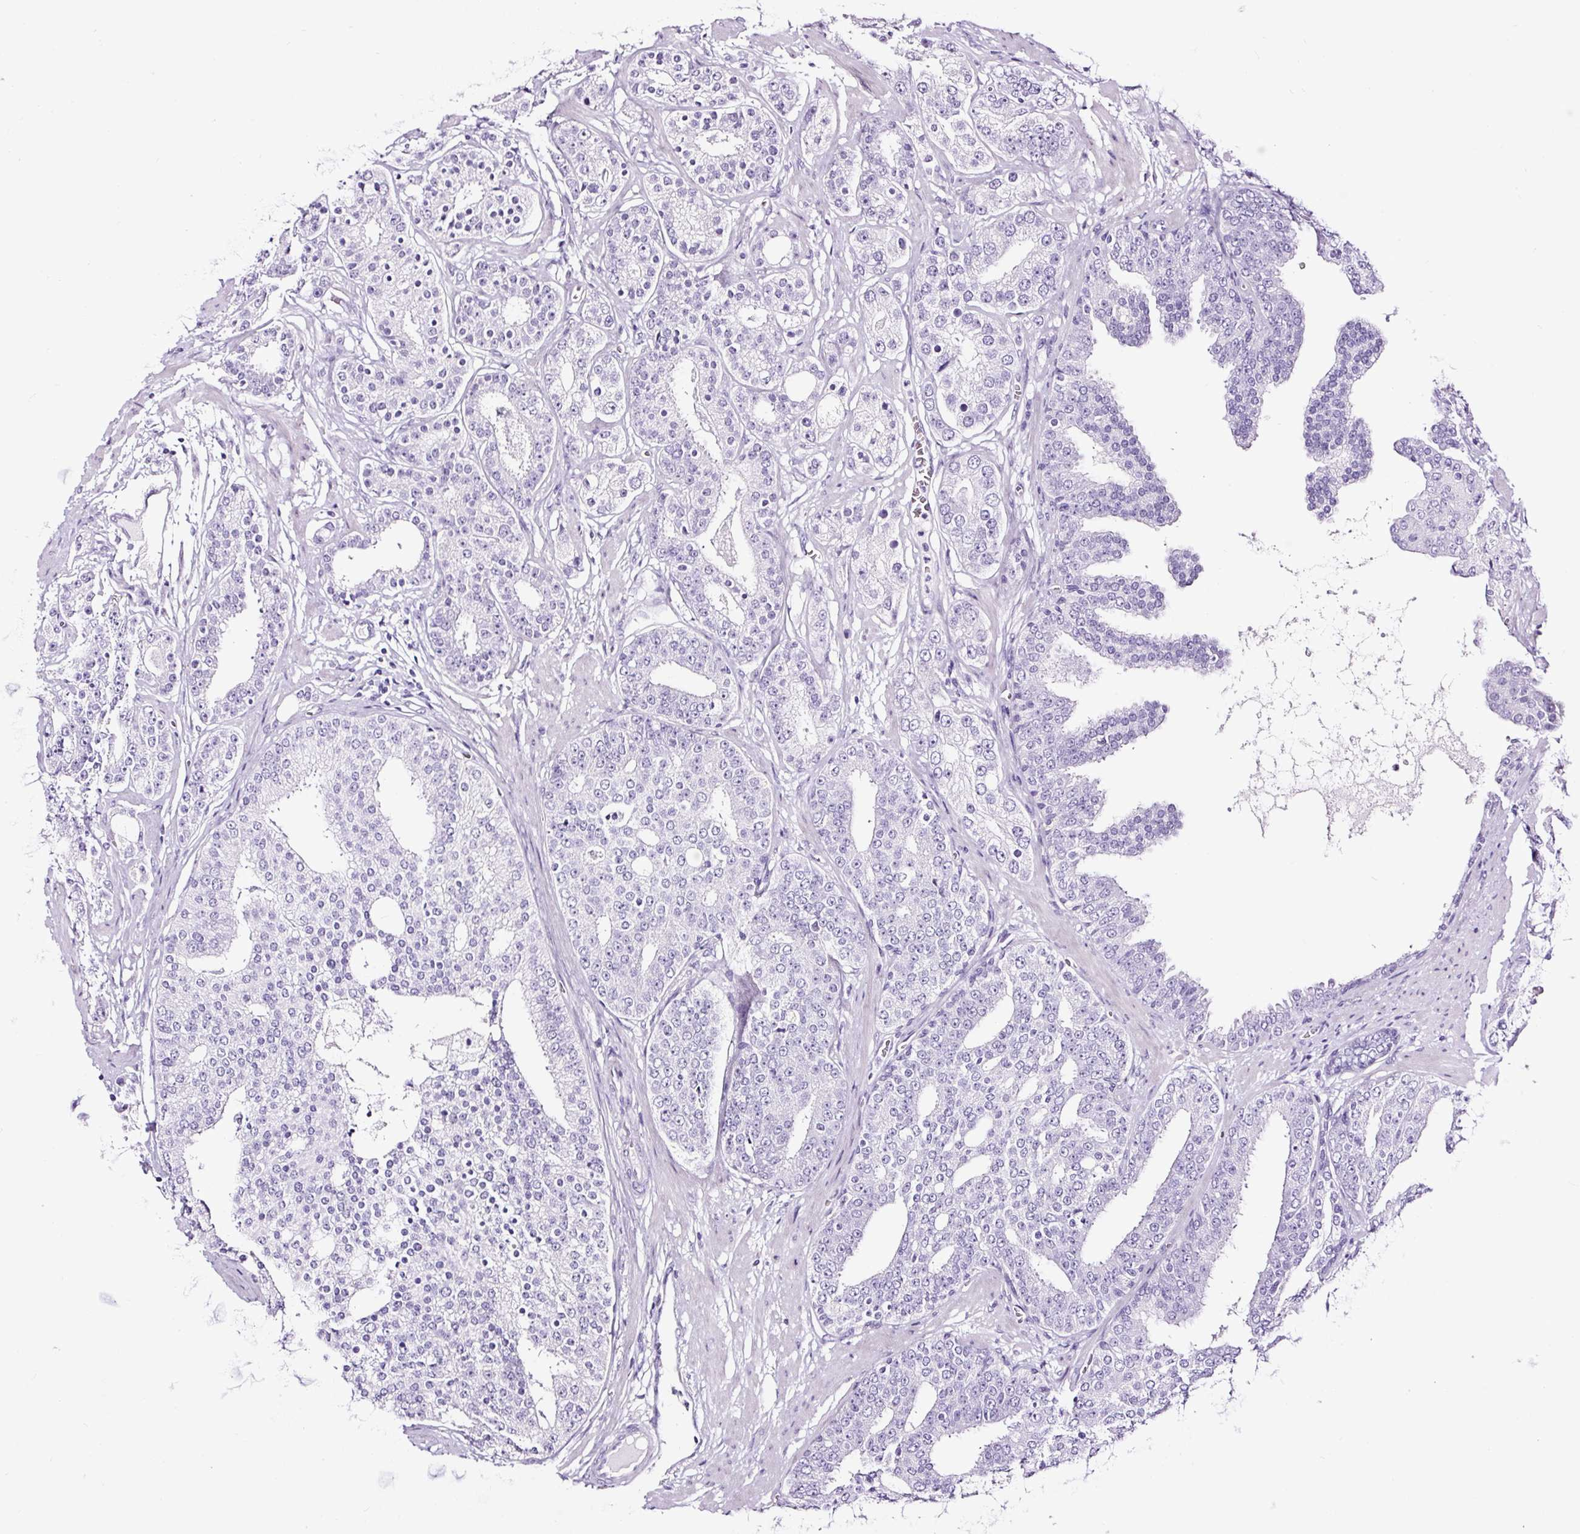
{"staining": {"intensity": "negative", "quantity": "none", "location": "none"}, "tissue": "prostate cancer", "cell_type": "Tumor cells", "image_type": "cancer", "snomed": [{"axis": "morphology", "description": "Adenocarcinoma, High grade"}, {"axis": "topography", "description": "Prostate"}], "caption": "Photomicrograph shows no significant protein staining in tumor cells of prostate cancer (adenocarcinoma (high-grade)). The staining was performed using DAB to visualize the protein expression in brown, while the nuclei were stained in blue with hematoxylin (Magnification: 20x).", "gene": "NPHS2", "patient": {"sex": "male", "age": 71}}